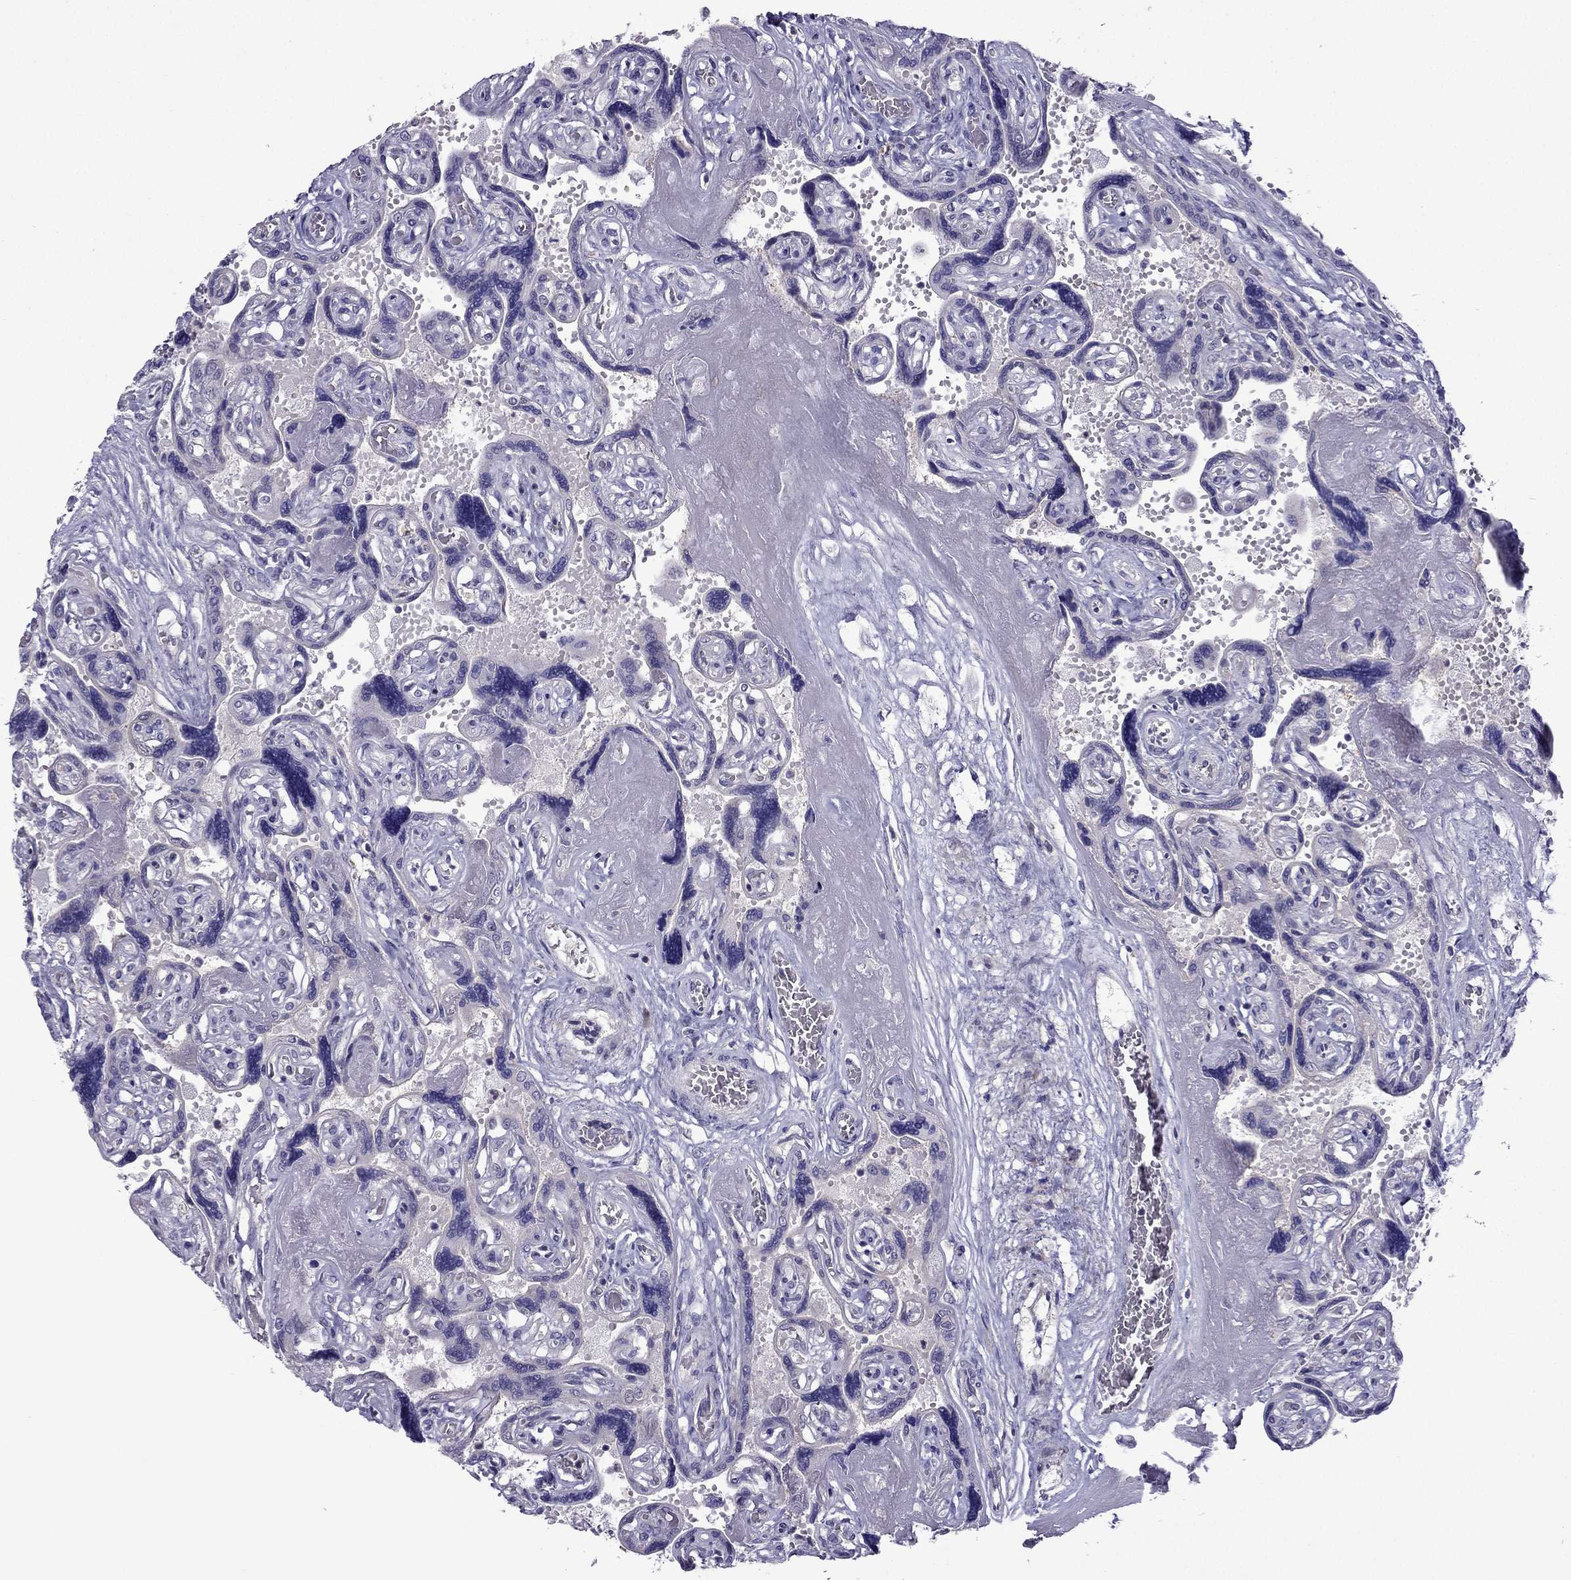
{"staining": {"intensity": "weak", "quantity": "25%-75%", "location": "nuclear"}, "tissue": "placenta", "cell_type": "Decidual cells", "image_type": "normal", "snomed": [{"axis": "morphology", "description": "Normal tissue, NOS"}, {"axis": "topography", "description": "Placenta"}], "caption": "Immunohistochemistry (IHC) staining of normal placenta, which demonstrates low levels of weak nuclear staining in about 25%-75% of decidual cells indicating weak nuclear protein positivity. The staining was performed using DAB (3,3'-diaminobenzidine) (brown) for protein detection and nuclei were counterstained in hematoxylin (blue).", "gene": "CDK5", "patient": {"sex": "female", "age": 32}}